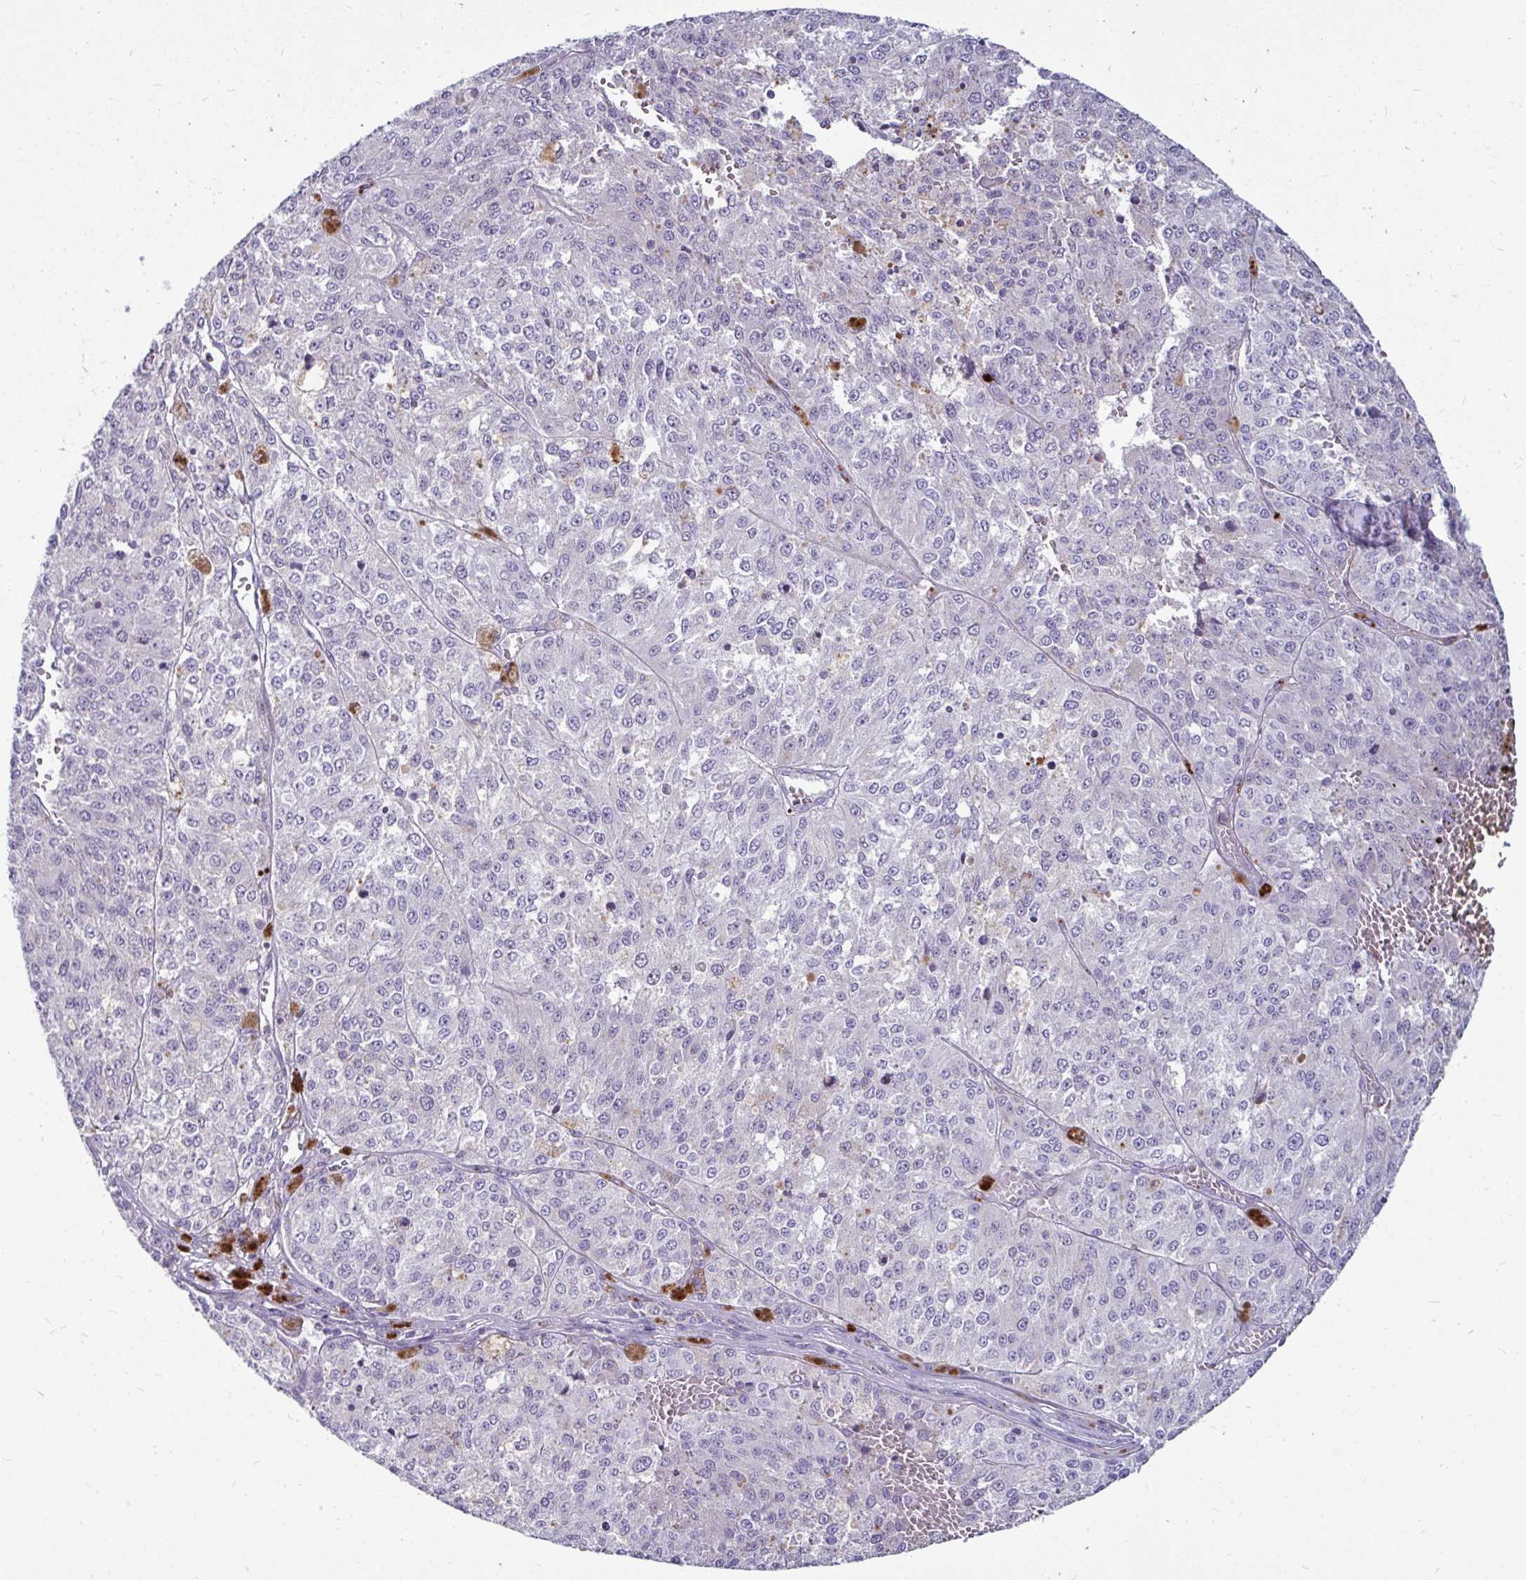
{"staining": {"intensity": "negative", "quantity": "none", "location": "none"}, "tissue": "melanoma", "cell_type": "Tumor cells", "image_type": "cancer", "snomed": [{"axis": "morphology", "description": "Malignant melanoma, Metastatic site"}, {"axis": "topography", "description": "Lymph node"}], "caption": "Tumor cells show no significant positivity in malignant melanoma (metastatic site).", "gene": "CTSZ", "patient": {"sex": "female", "age": 64}}